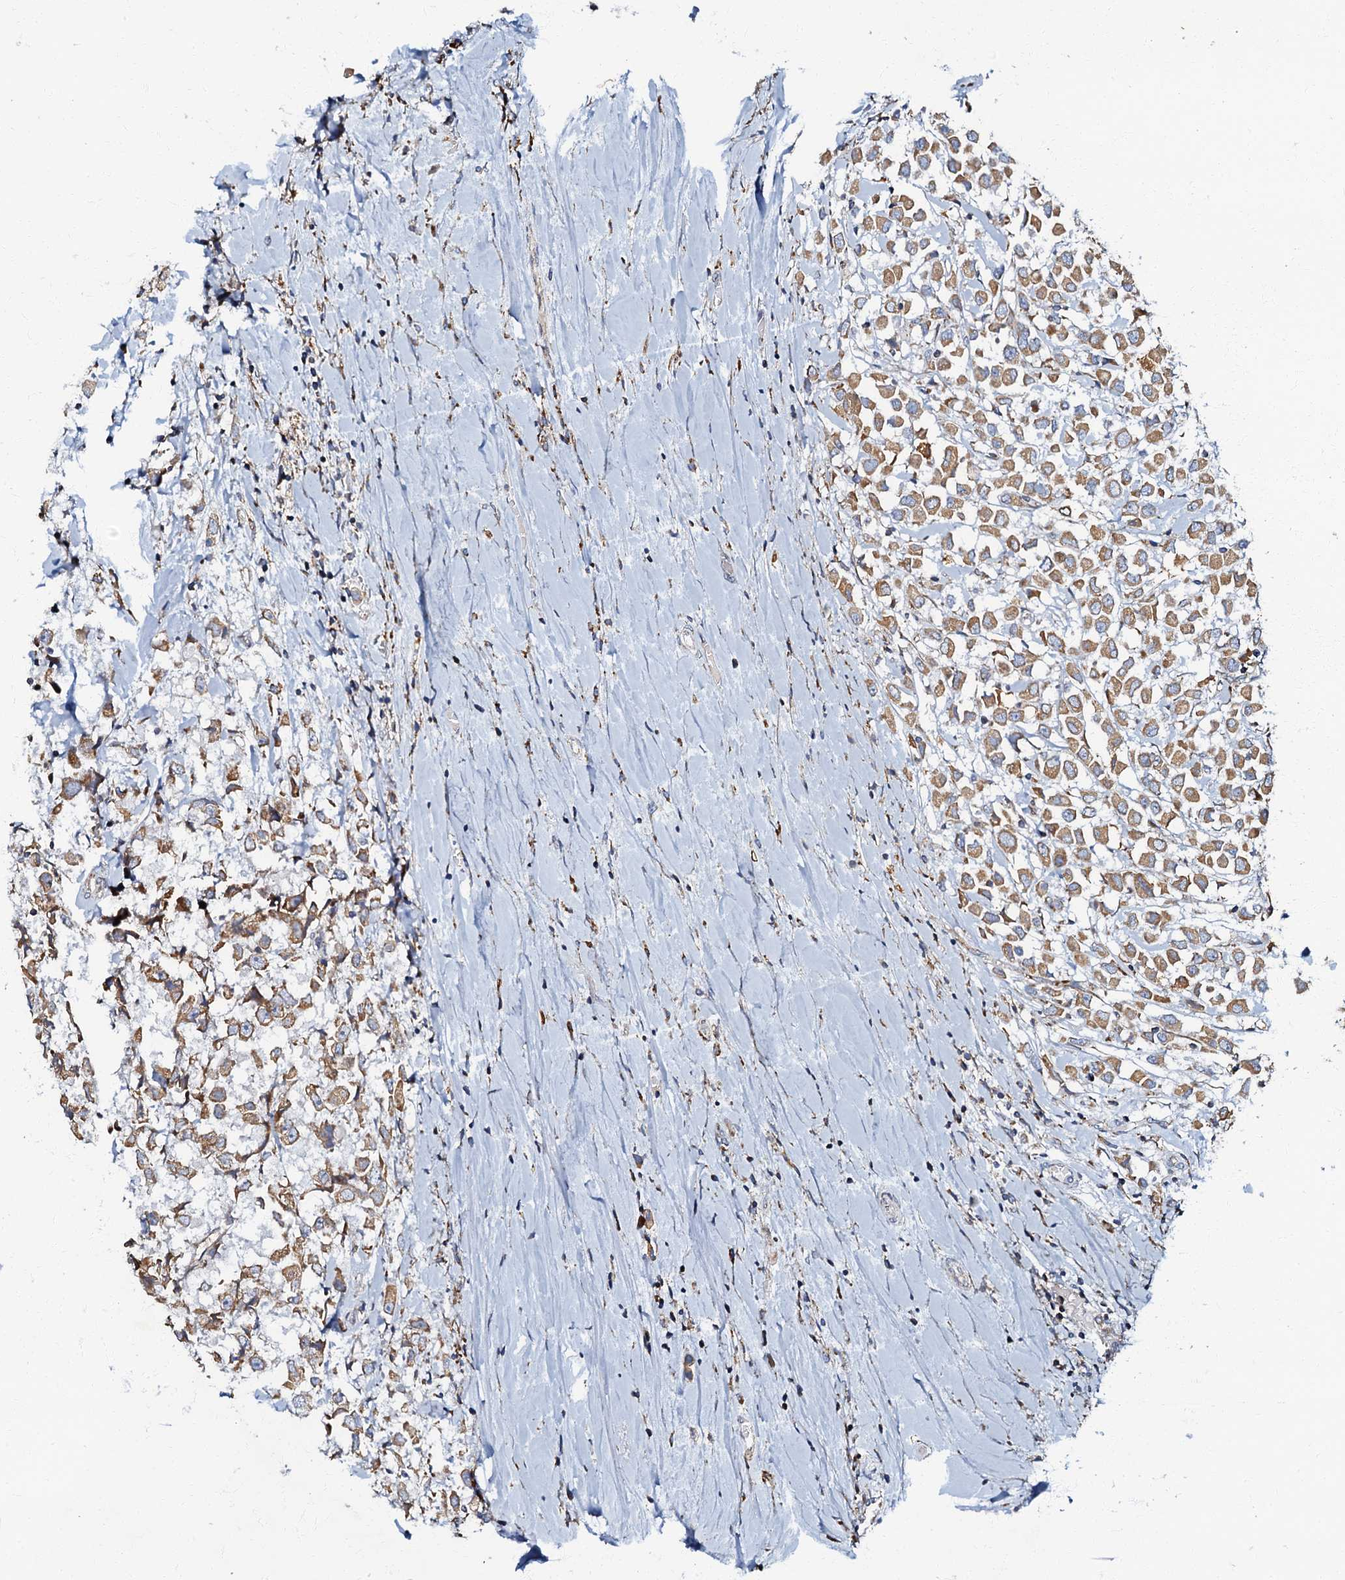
{"staining": {"intensity": "moderate", "quantity": ">75%", "location": "cytoplasmic/membranous"}, "tissue": "breast cancer", "cell_type": "Tumor cells", "image_type": "cancer", "snomed": [{"axis": "morphology", "description": "Duct carcinoma"}, {"axis": "topography", "description": "Breast"}], "caption": "IHC staining of breast intraductal carcinoma, which reveals medium levels of moderate cytoplasmic/membranous positivity in about >75% of tumor cells indicating moderate cytoplasmic/membranous protein positivity. The staining was performed using DAB (3,3'-diaminobenzidine) (brown) for protein detection and nuclei were counterstained in hematoxylin (blue).", "gene": "NDUFA12", "patient": {"sex": "female", "age": 61}}